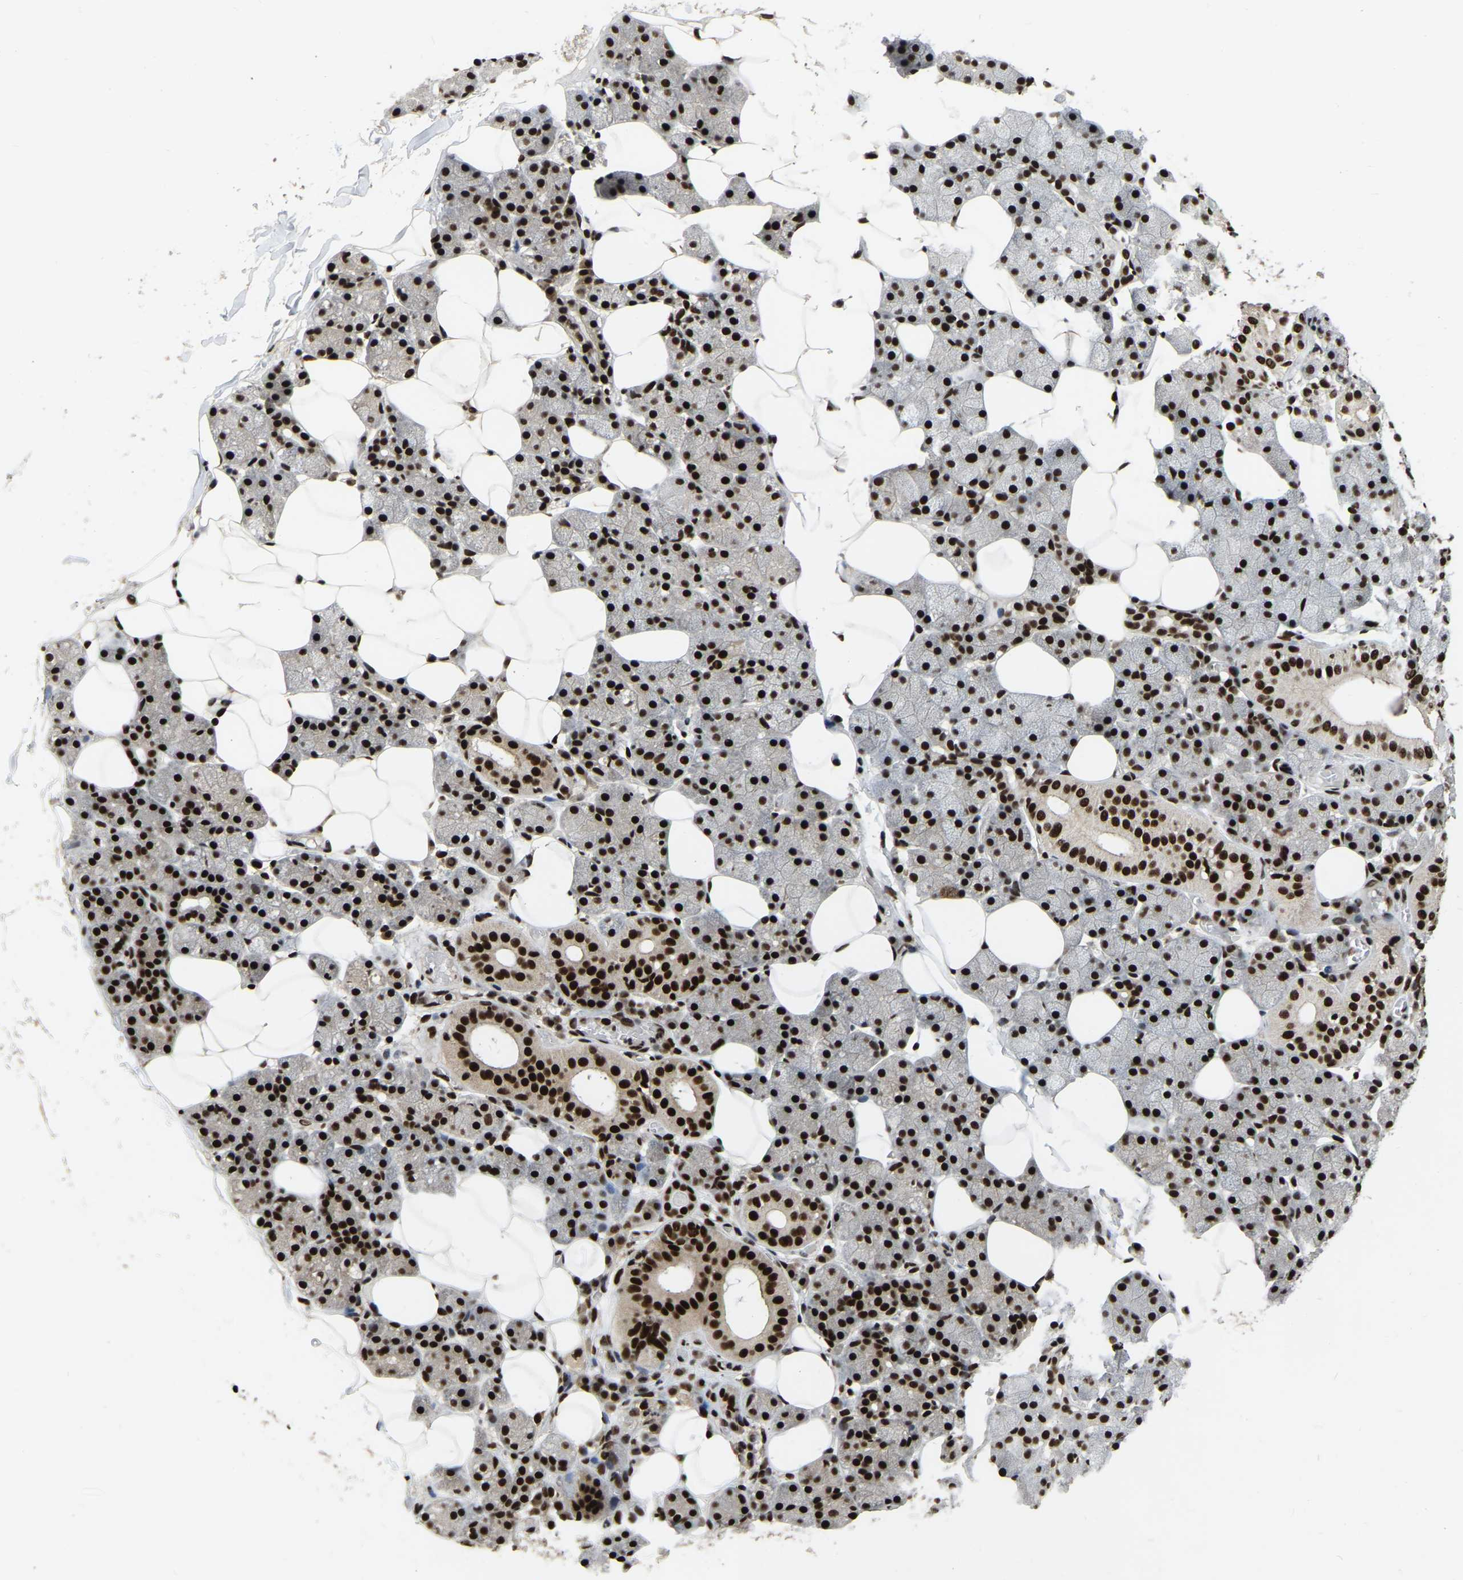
{"staining": {"intensity": "strong", "quantity": ">75%", "location": "nuclear"}, "tissue": "salivary gland", "cell_type": "Glandular cells", "image_type": "normal", "snomed": [{"axis": "morphology", "description": "Normal tissue, NOS"}, {"axis": "topography", "description": "Salivary gland"}], "caption": "Glandular cells reveal strong nuclear positivity in approximately >75% of cells in unremarkable salivary gland.", "gene": "TBL1XR1", "patient": {"sex": "female", "age": 33}}